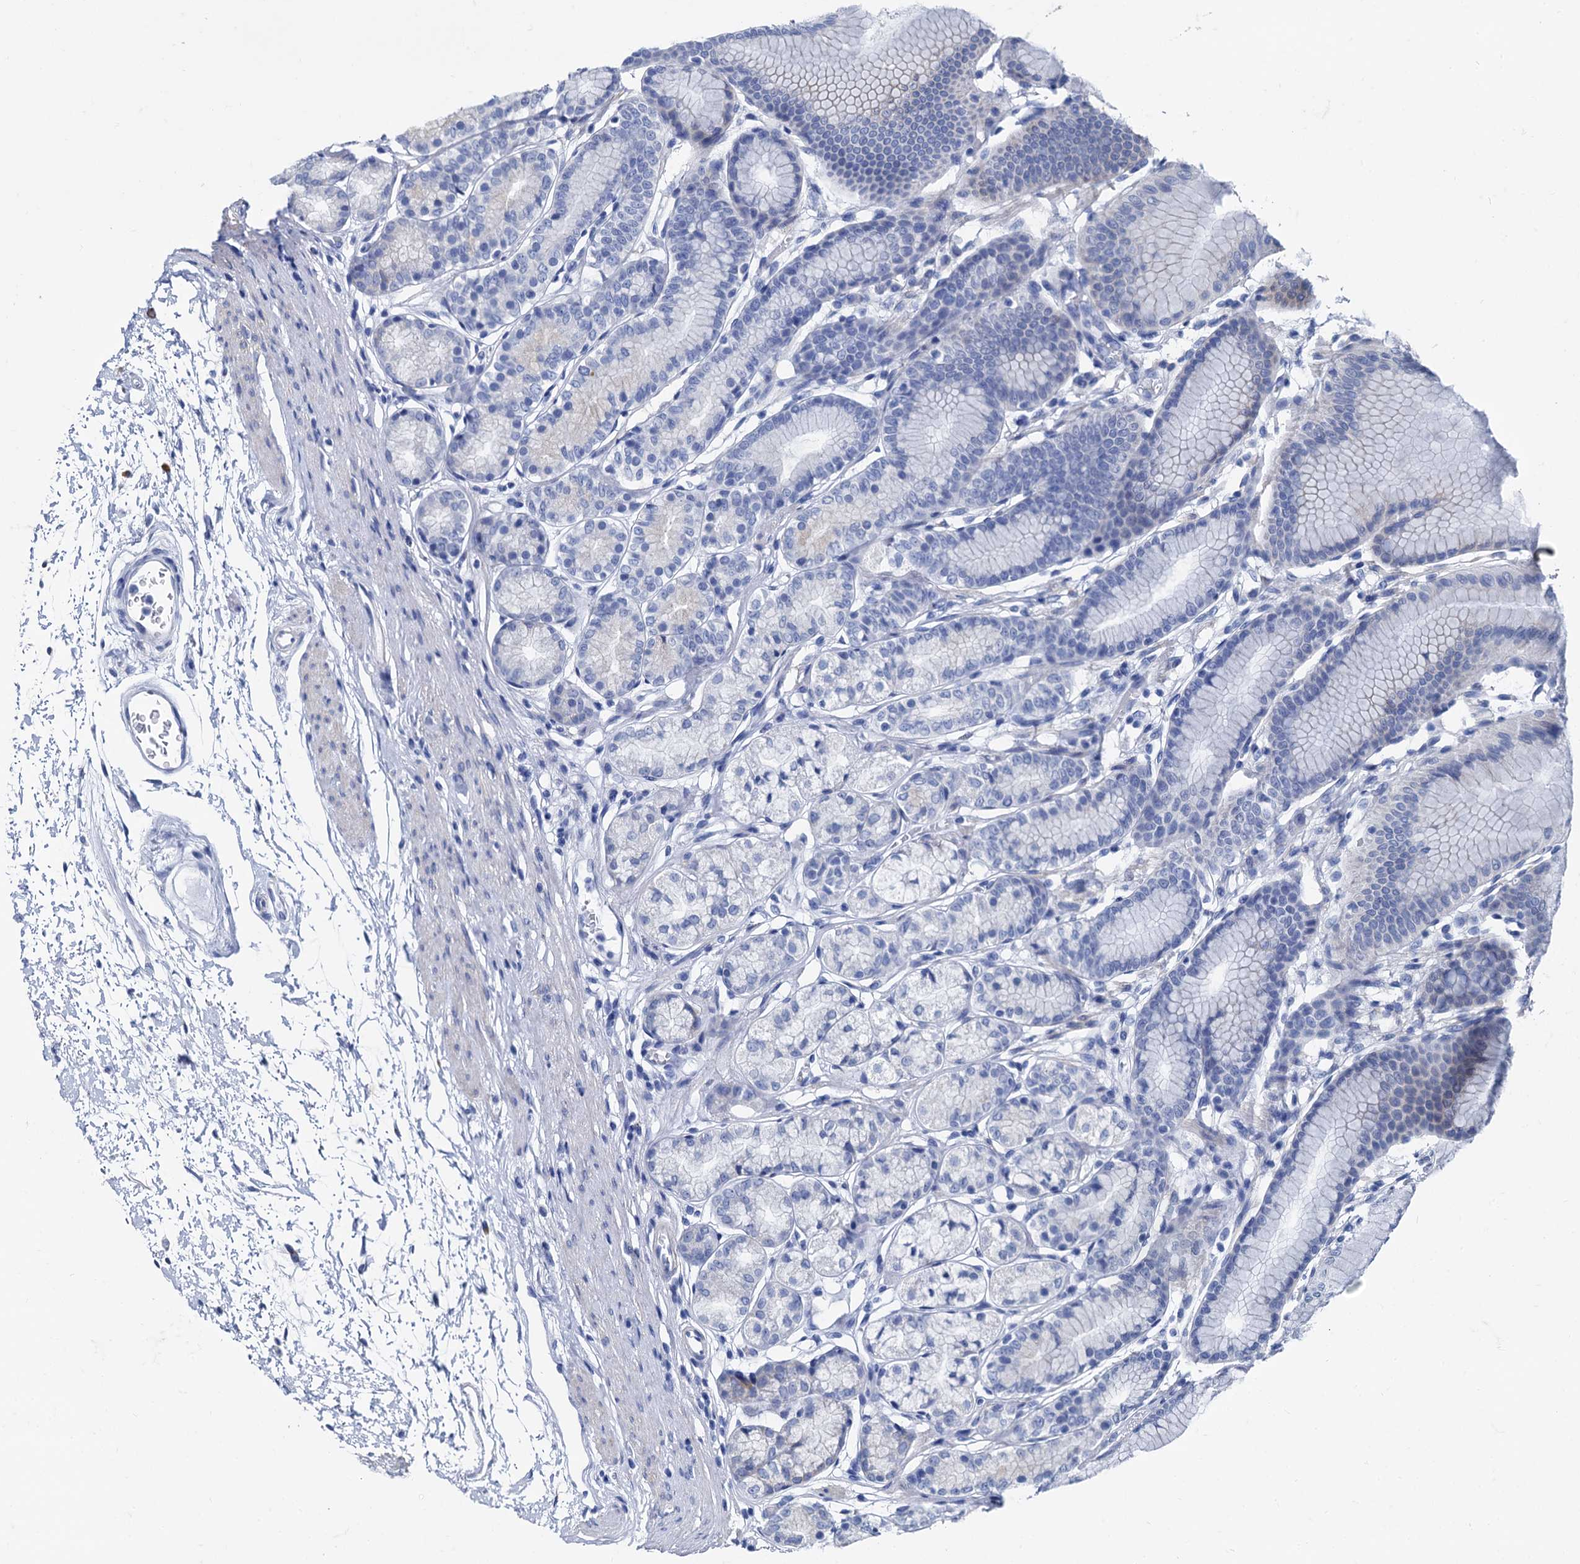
{"staining": {"intensity": "negative", "quantity": "none", "location": "none"}, "tissue": "stomach", "cell_type": "Glandular cells", "image_type": "normal", "snomed": [{"axis": "morphology", "description": "Normal tissue, NOS"}, {"axis": "morphology", "description": "Adenocarcinoma, NOS"}, {"axis": "morphology", "description": "Adenocarcinoma, High grade"}, {"axis": "topography", "description": "Stomach, upper"}, {"axis": "topography", "description": "Stomach"}], "caption": "The immunohistochemistry micrograph has no significant staining in glandular cells of stomach. (Stains: DAB (3,3'-diaminobenzidine) immunohistochemistry (IHC) with hematoxylin counter stain, Microscopy: brightfield microscopy at high magnification).", "gene": "FOXR2", "patient": {"sex": "female", "age": 65}}